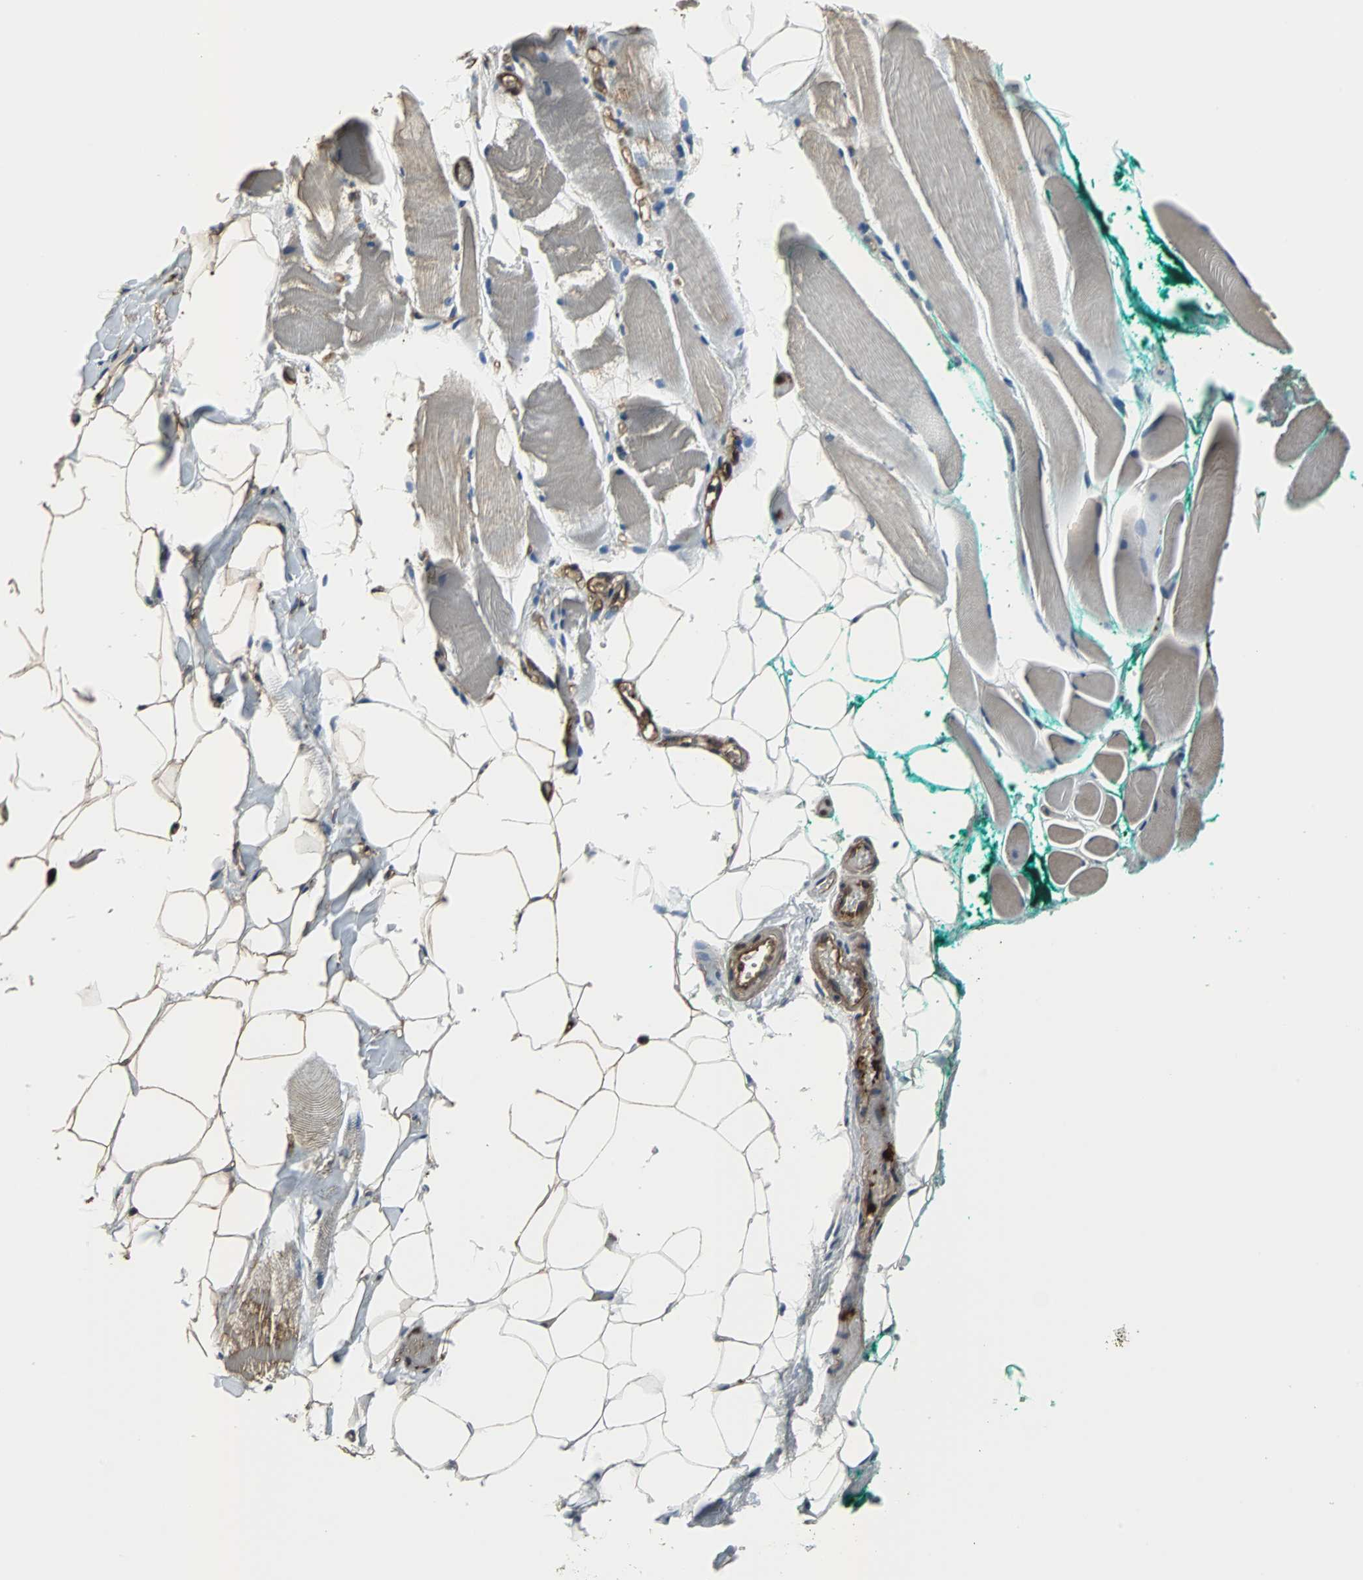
{"staining": {"intensity": "moderate", "quantity": "25%-75%", "location": "cytoplasmic/membranous"}, "tissue": "skeletal muscle", "cell_type": "Myocytes", "image_type": "normal", "snomed": [{"axis": "morphology", "description": "Normal tissue, NOS"}, {"axis": "topography", "description": "Skeletal muscle"}, {"axis": "topography", "description": "Peripheral nerve tissue"}], "caption": "IHC (DAB) staining of unremarkable human skeletal muscle exhibits moderate cytoplasmic/membranous protein positivity in about 25%-75% of myocytes.", "gene": "ACTN1", "patient": {"sex": "female", "age": 84}}